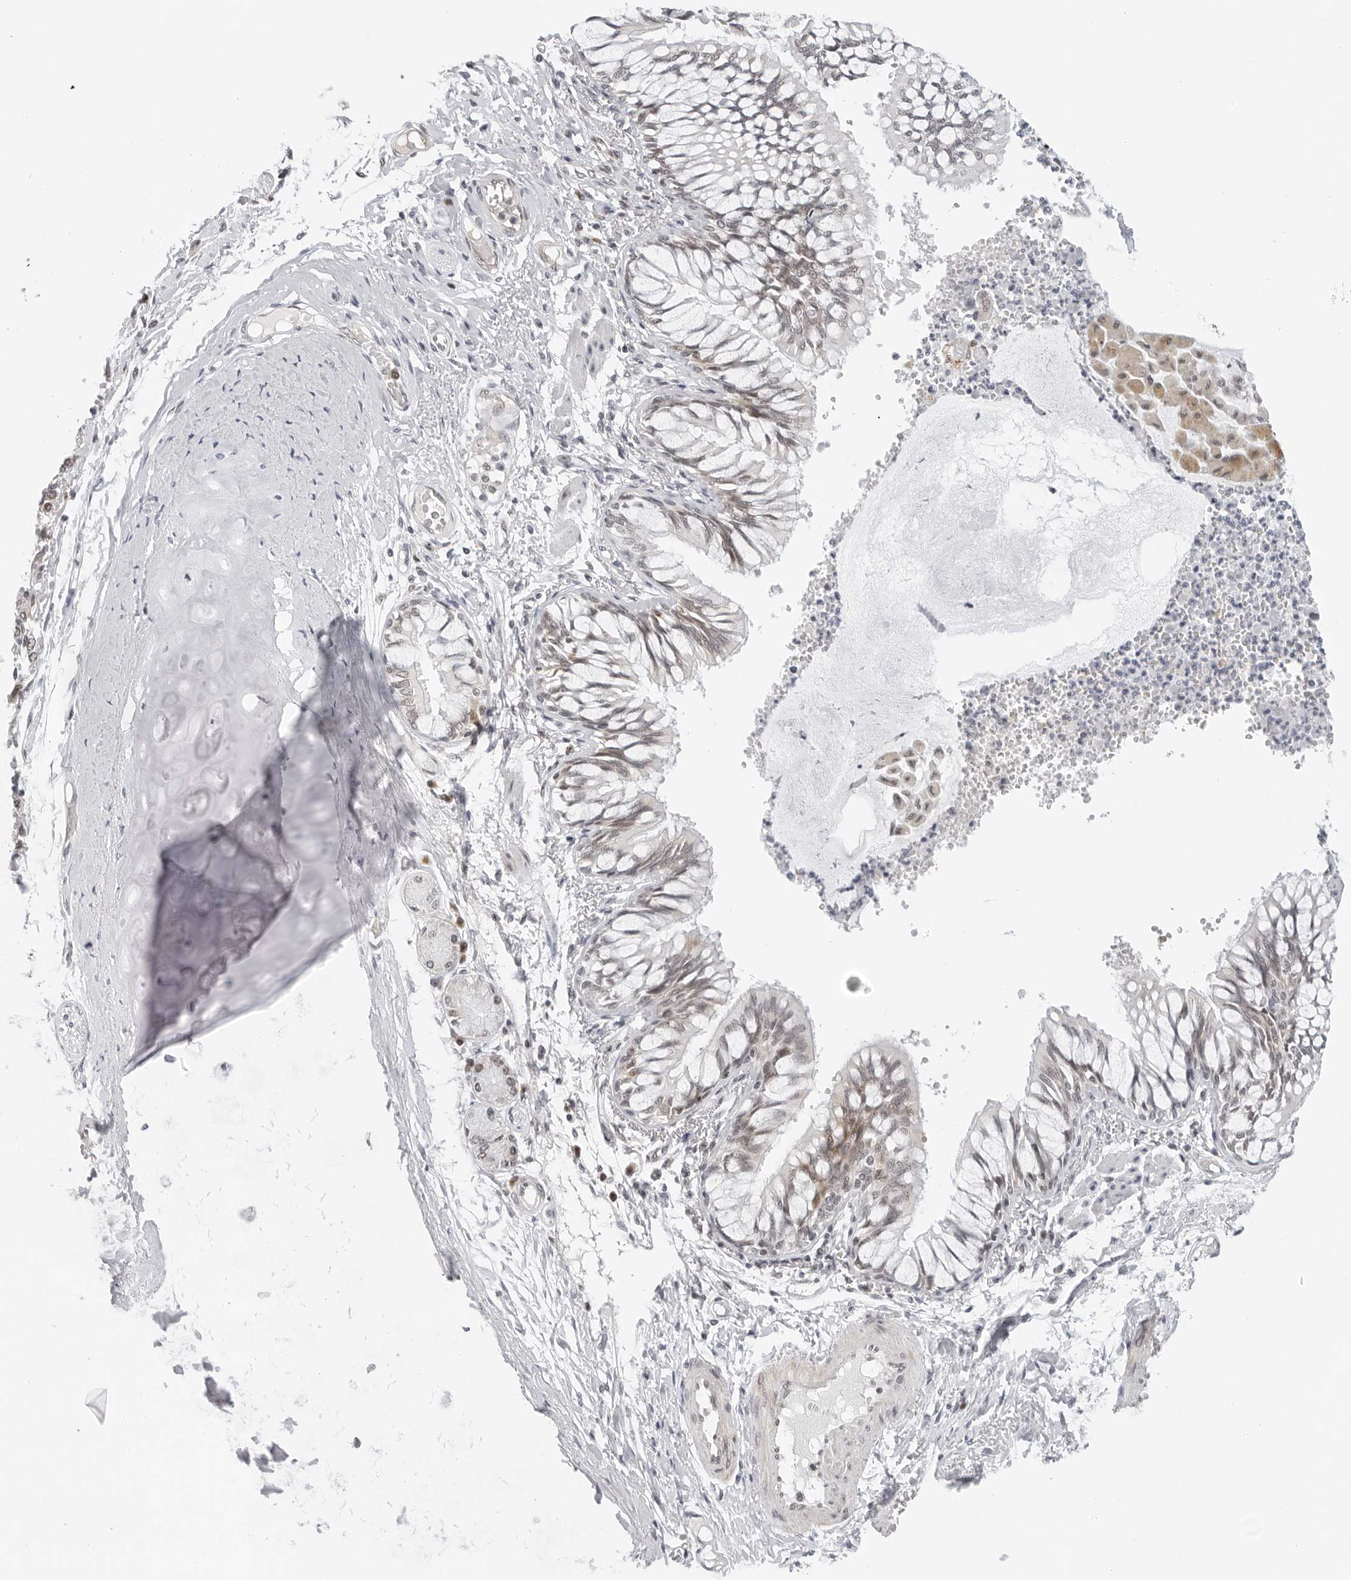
{"staining": {"intensity": "weak", "quantity": "25%-75%", "location": "nuclear"}, "tissue": "bronchus", "cell_type": "Respiratory epithelial cells", "image_type": "normal", "snomed": [{"axis": "morphology", "description": "Normal tissue, NOS"}, {"axis": "topography", "description": "Cartilage tissue"}, {"axis": "topography", "description": "Bronchus"}, {"axis": "topography", "description": "Lung"}], "caption": "DAB immunohistochemical staining of normal bronchus exhibits weak nuclear protein expression in approximately 25%-75% of respiratory epithelial cells.", "gene": "TOX4", "patient": {"sex": "female", "age": 49}}